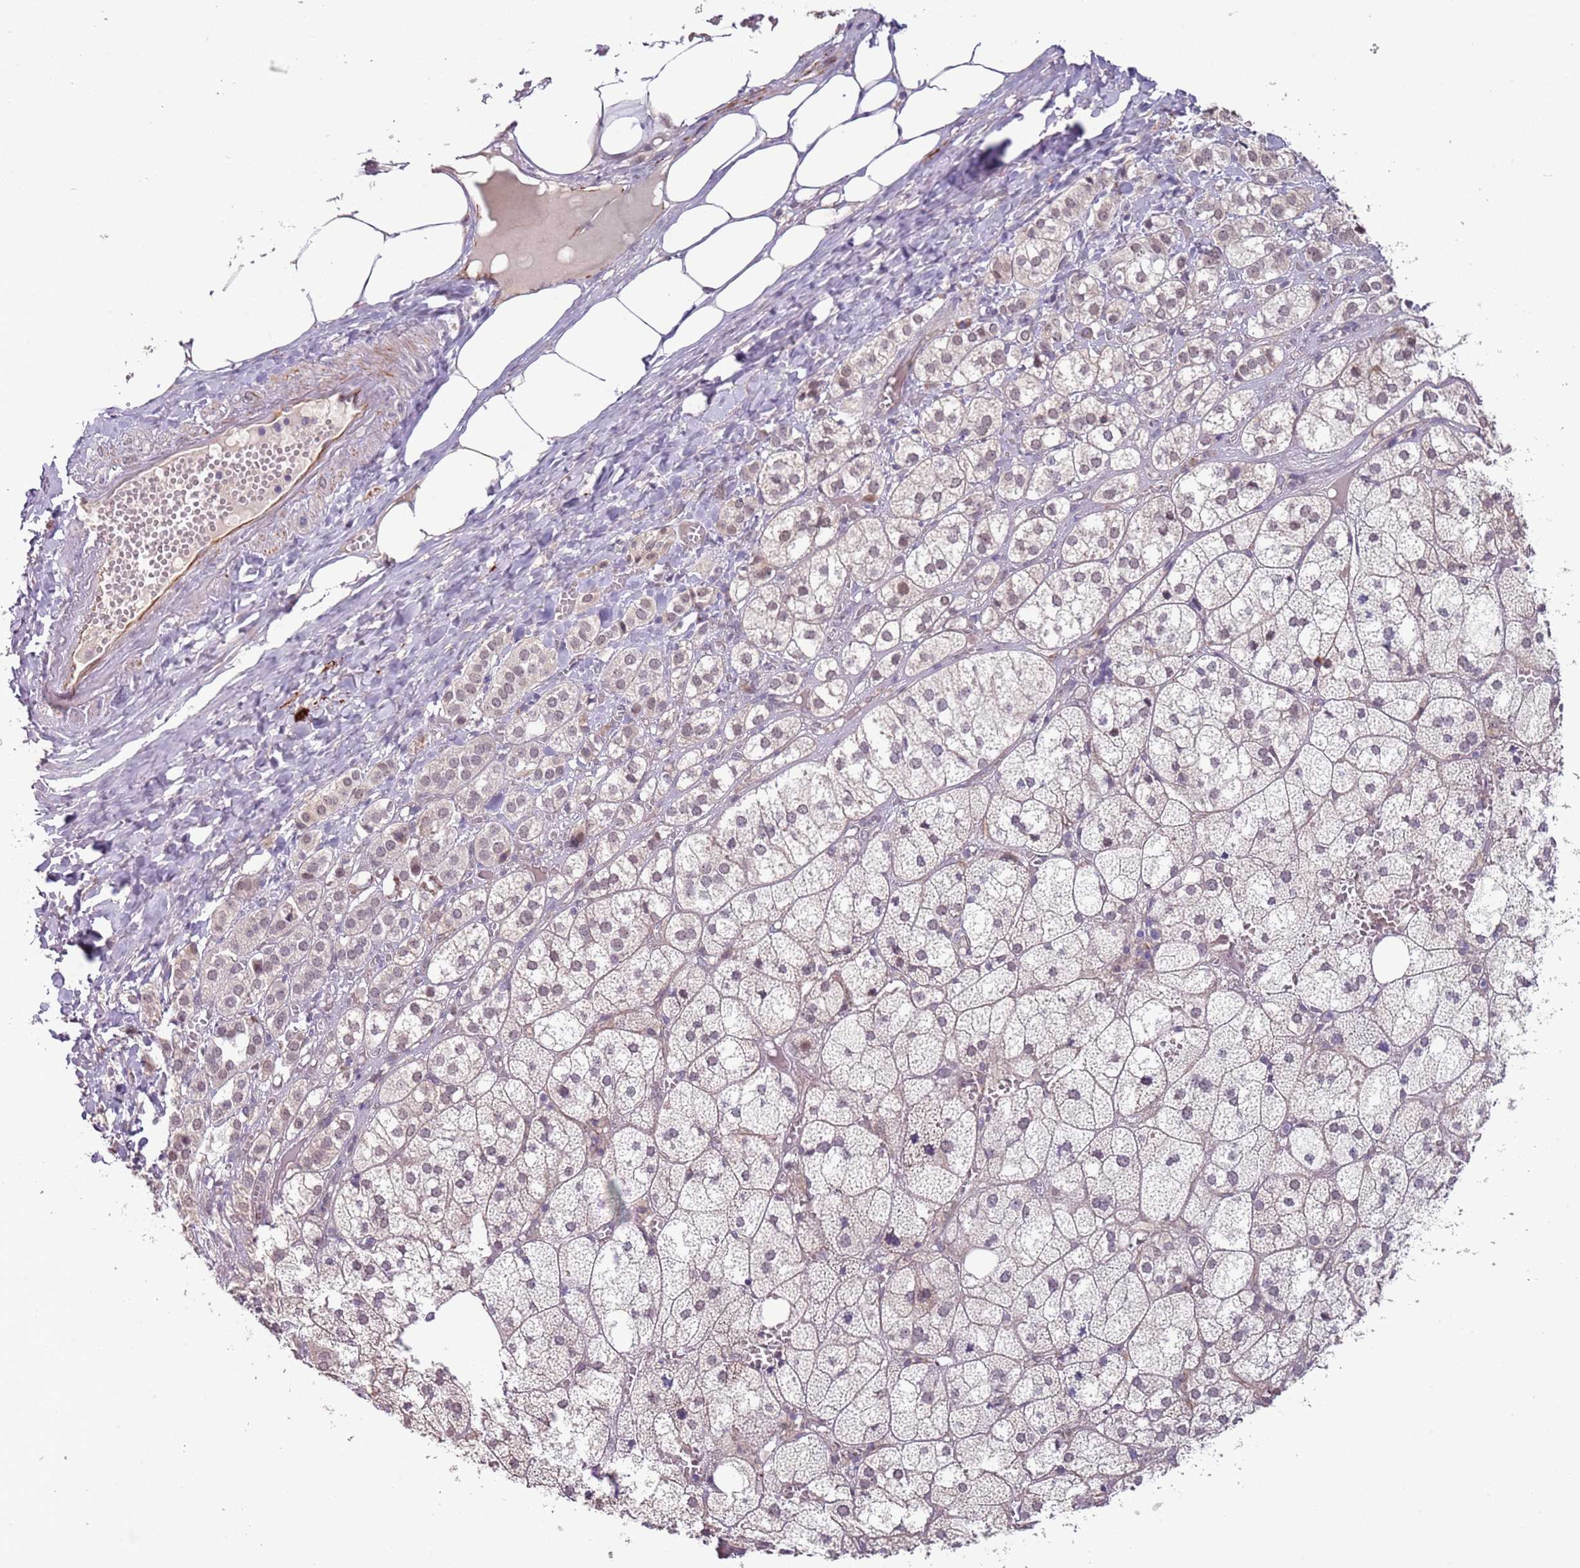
{"staining": {"intensity": "weak", "quantity": "<25%", "location": "nuclear"}, "tissue": "adrenal gland", "cell_type": "Glandular cells", "image_type": "normal", "snomed": [{"axis": "morphology", "description": "Normal tissue, NOS"}, {"axis": "topography", "description": "Adrenal gland"}], "caption": "Human adrenal gland stained for a protein using IHC shows no expression in glandular cells.", "gene": "ENSG00000271254", "patient": {"sex": "female", "age": 61}}